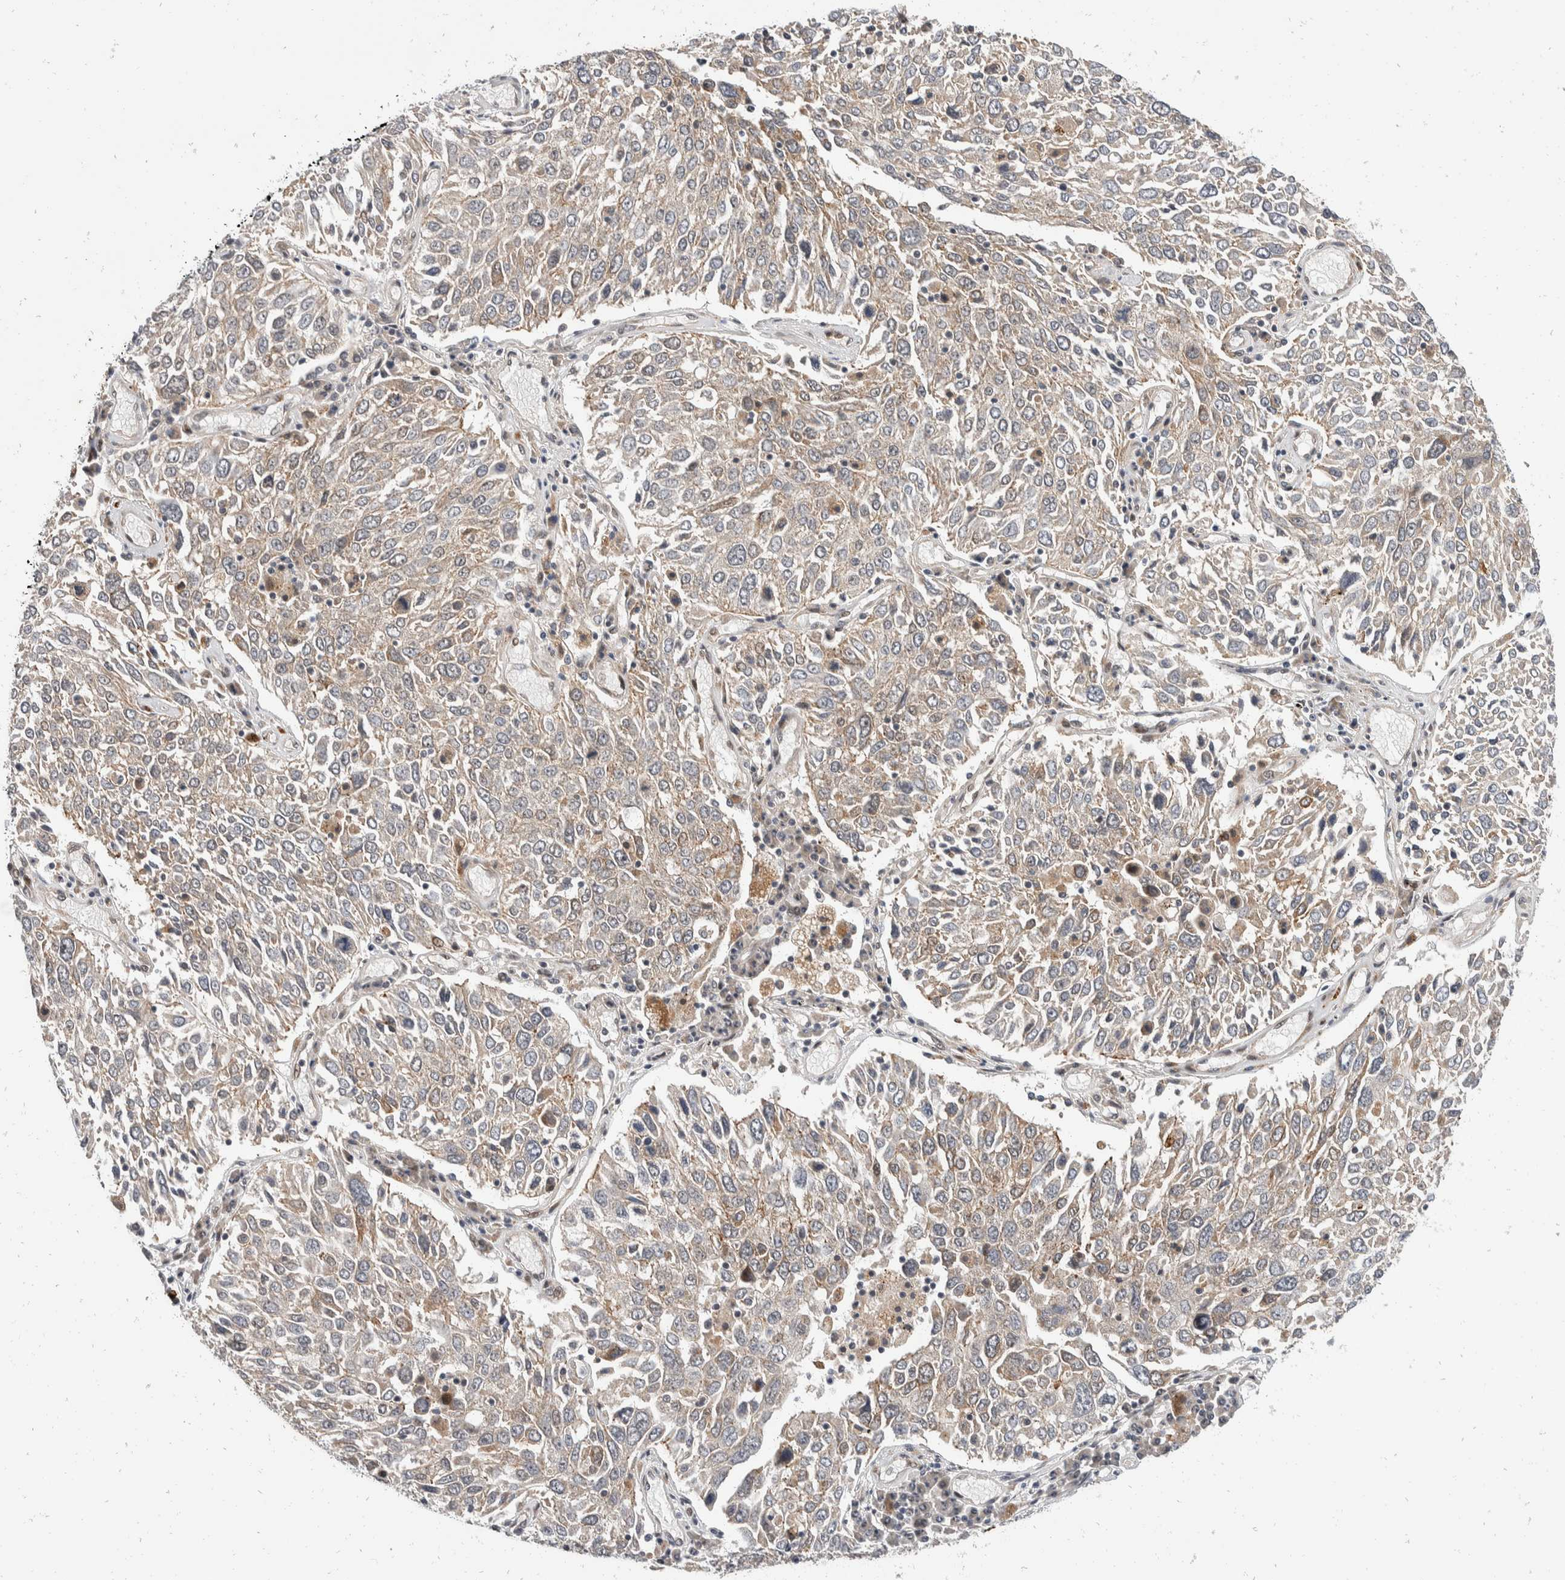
{"staining": {"intensity": "weak", "quantity": ">75%", "location": "cytoplasmic/membranous"}, "tissue": "lung cancer", "cell_type": "Tumor cells", "image_type": "cancer", "snomed": [{"axis": "morphology", "description": "Squamous cell carcinoma, NOS"}, {"axis": "topography", "description": "Lung"}], "caption": "Brown immunohistochemical staining in human lung squamous cell carcinoma displays weak cytoplasmic/membranous positivity in approximately >75% of tumor cells. Nuclei are stained in blue.", "gene": "ZNF703", "patient": {"sex": "male", "age": 65}}